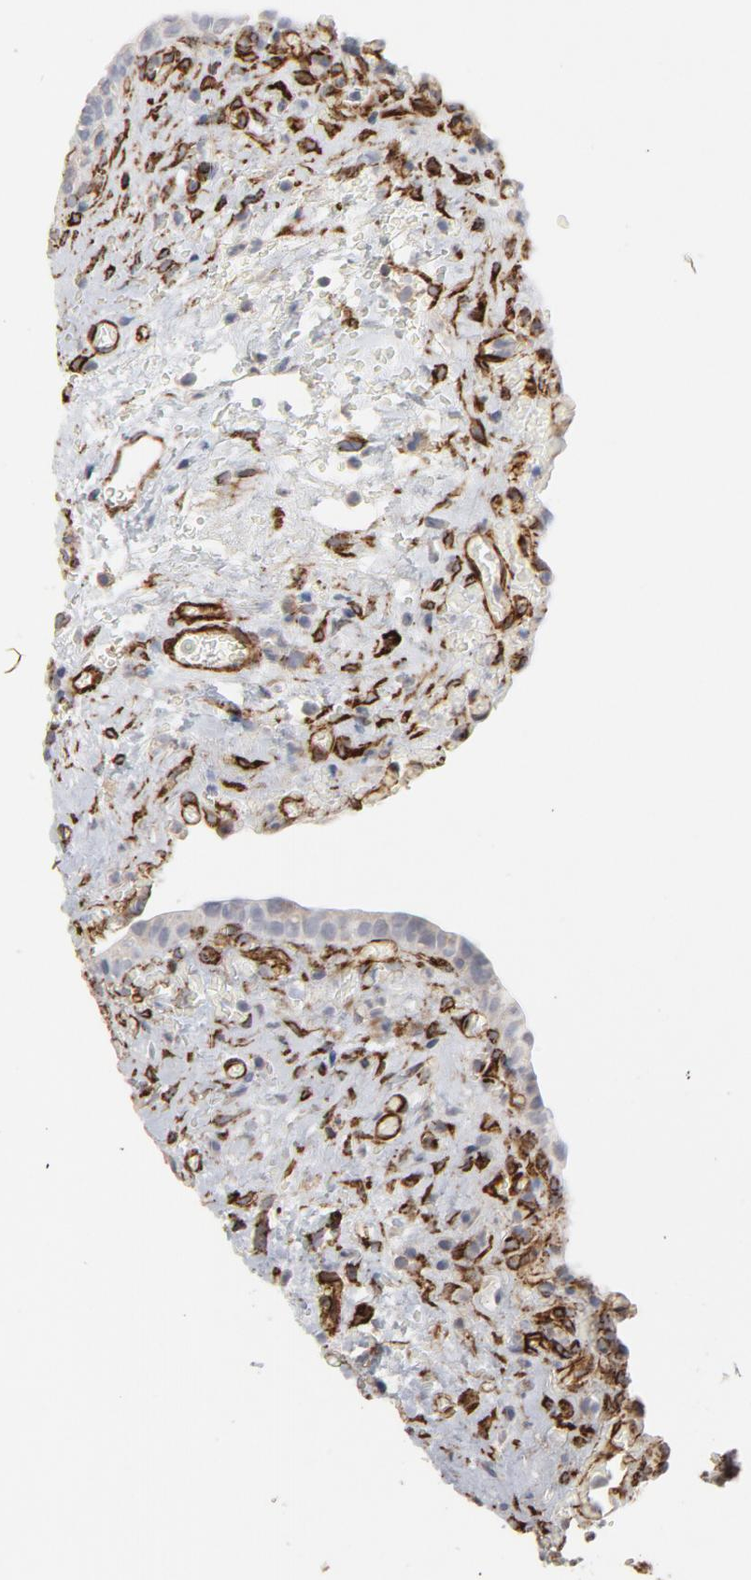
{"staining": {"intensity": "negative", "quantity": "none", "location": "none"}, "tissue": "urinary bladder", "cell_type": "Urothelial cells", "image_type": "normal", "snomed": [{"axis": "morphology", "description": "Normal tissue, NOS"}, {"axis": "morphology", "description": "Dysplasia, NOS"}, {"axis": "topography", "description": "Urinary bladder"}], "caption": "Immunohistochemistry photomicrograph of benign urinary bladder stained for a protein (brown), which displays no staining in urothelial cells.", "gene": "GNG2", "patient": {"sex": "male", "age": 35}}